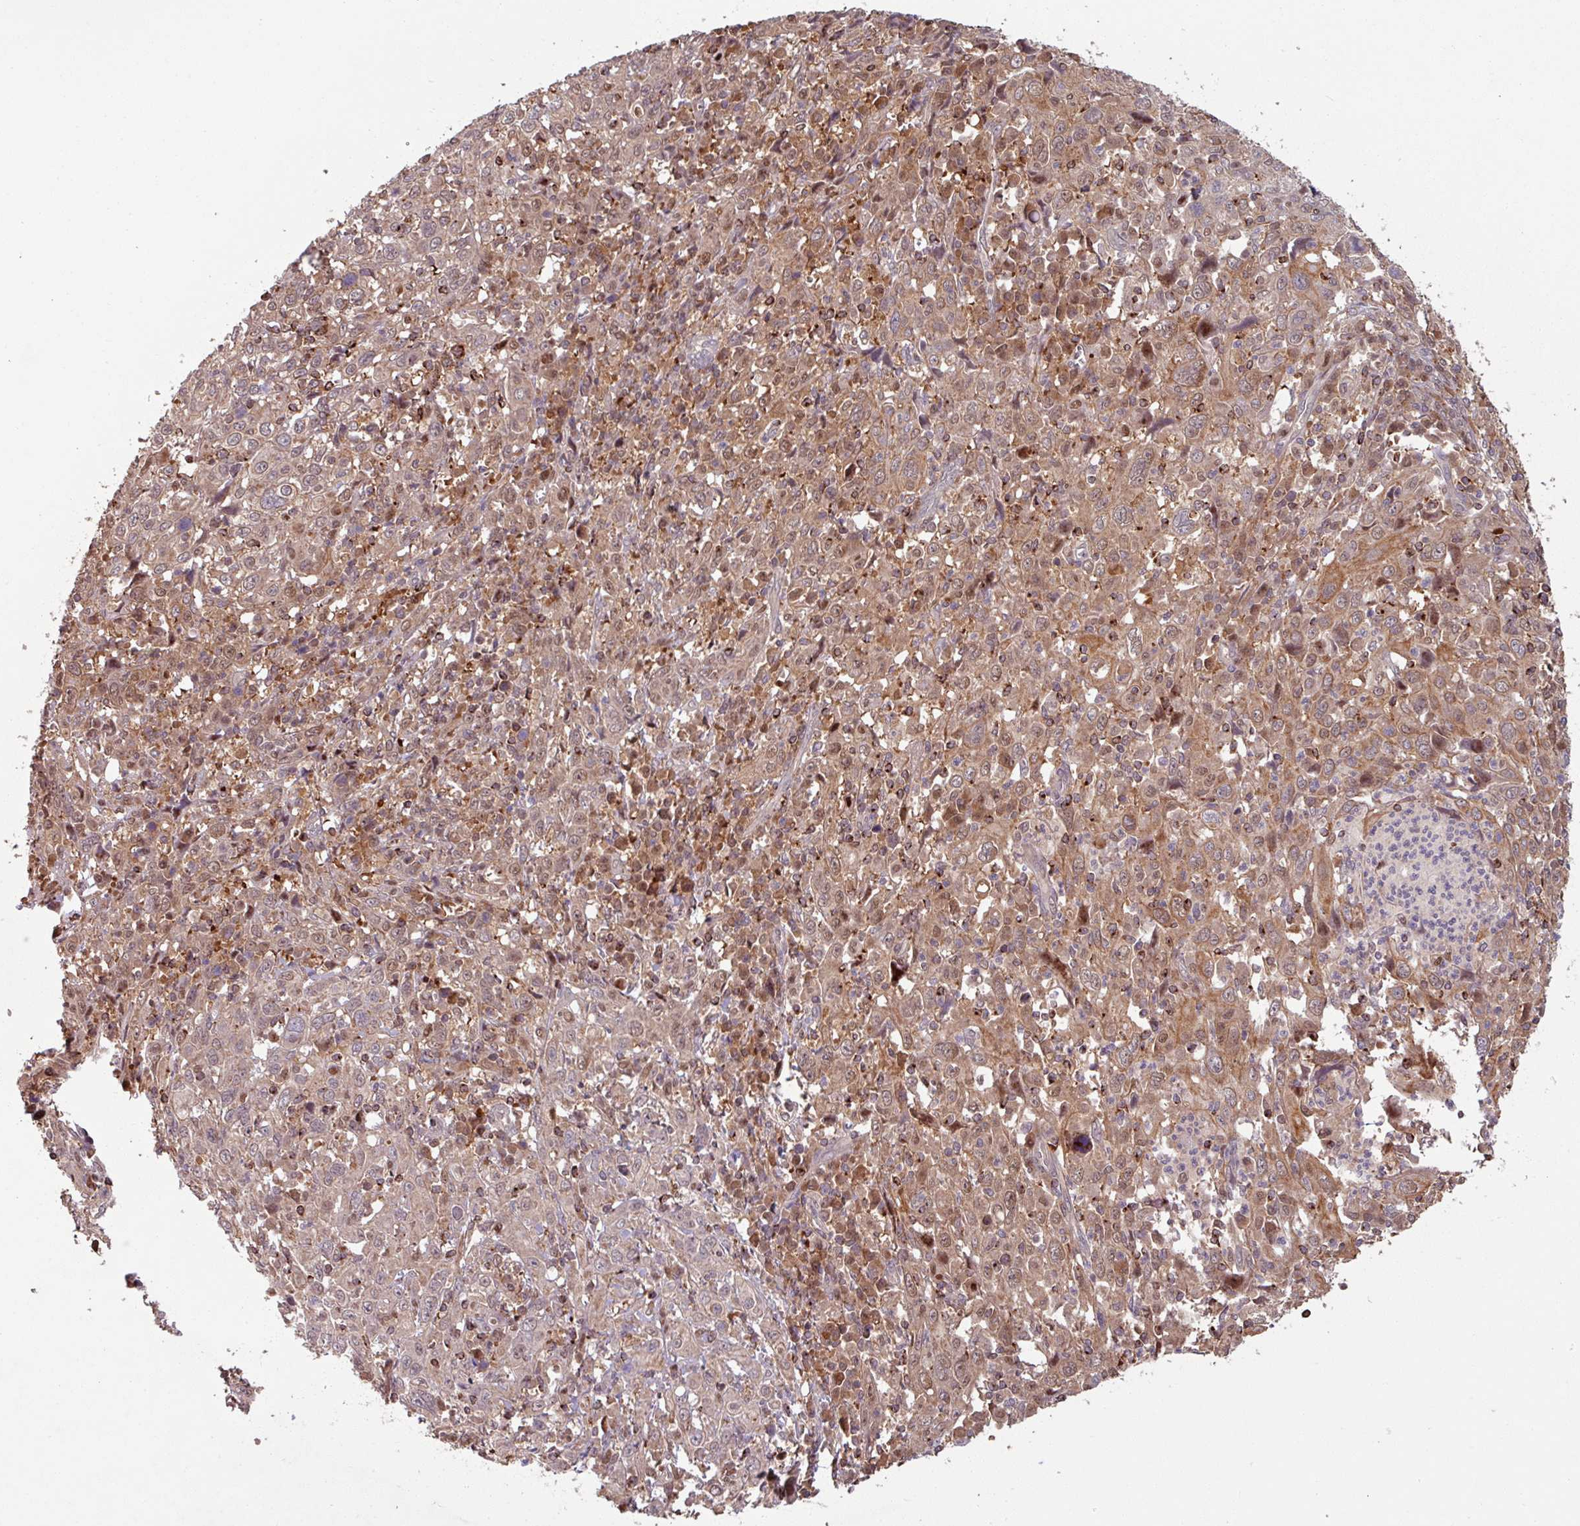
{"staining": {"intensity": "moderate", "quantity": ">75%", "location": "cytoplasmic/membranous,nuclear"}, "tissue": "cervical cancer", "cell_type": "Tumor cells", "image_type": "cancer", "snomed": [{"axis": "morphology", "description": "Squamous cell carcinoma, NOS"}, {"axis": "topography", "description": "Cervix"}], "caption": "This image displays immunohistochemistry staining of human cervical cancer, with medium moderate cytoplasmic/membranous and nuclear staining in approximately >75% of tumor cells.", "gene": "OR6B1", "patient": {"sex": "female", "age": 46}}